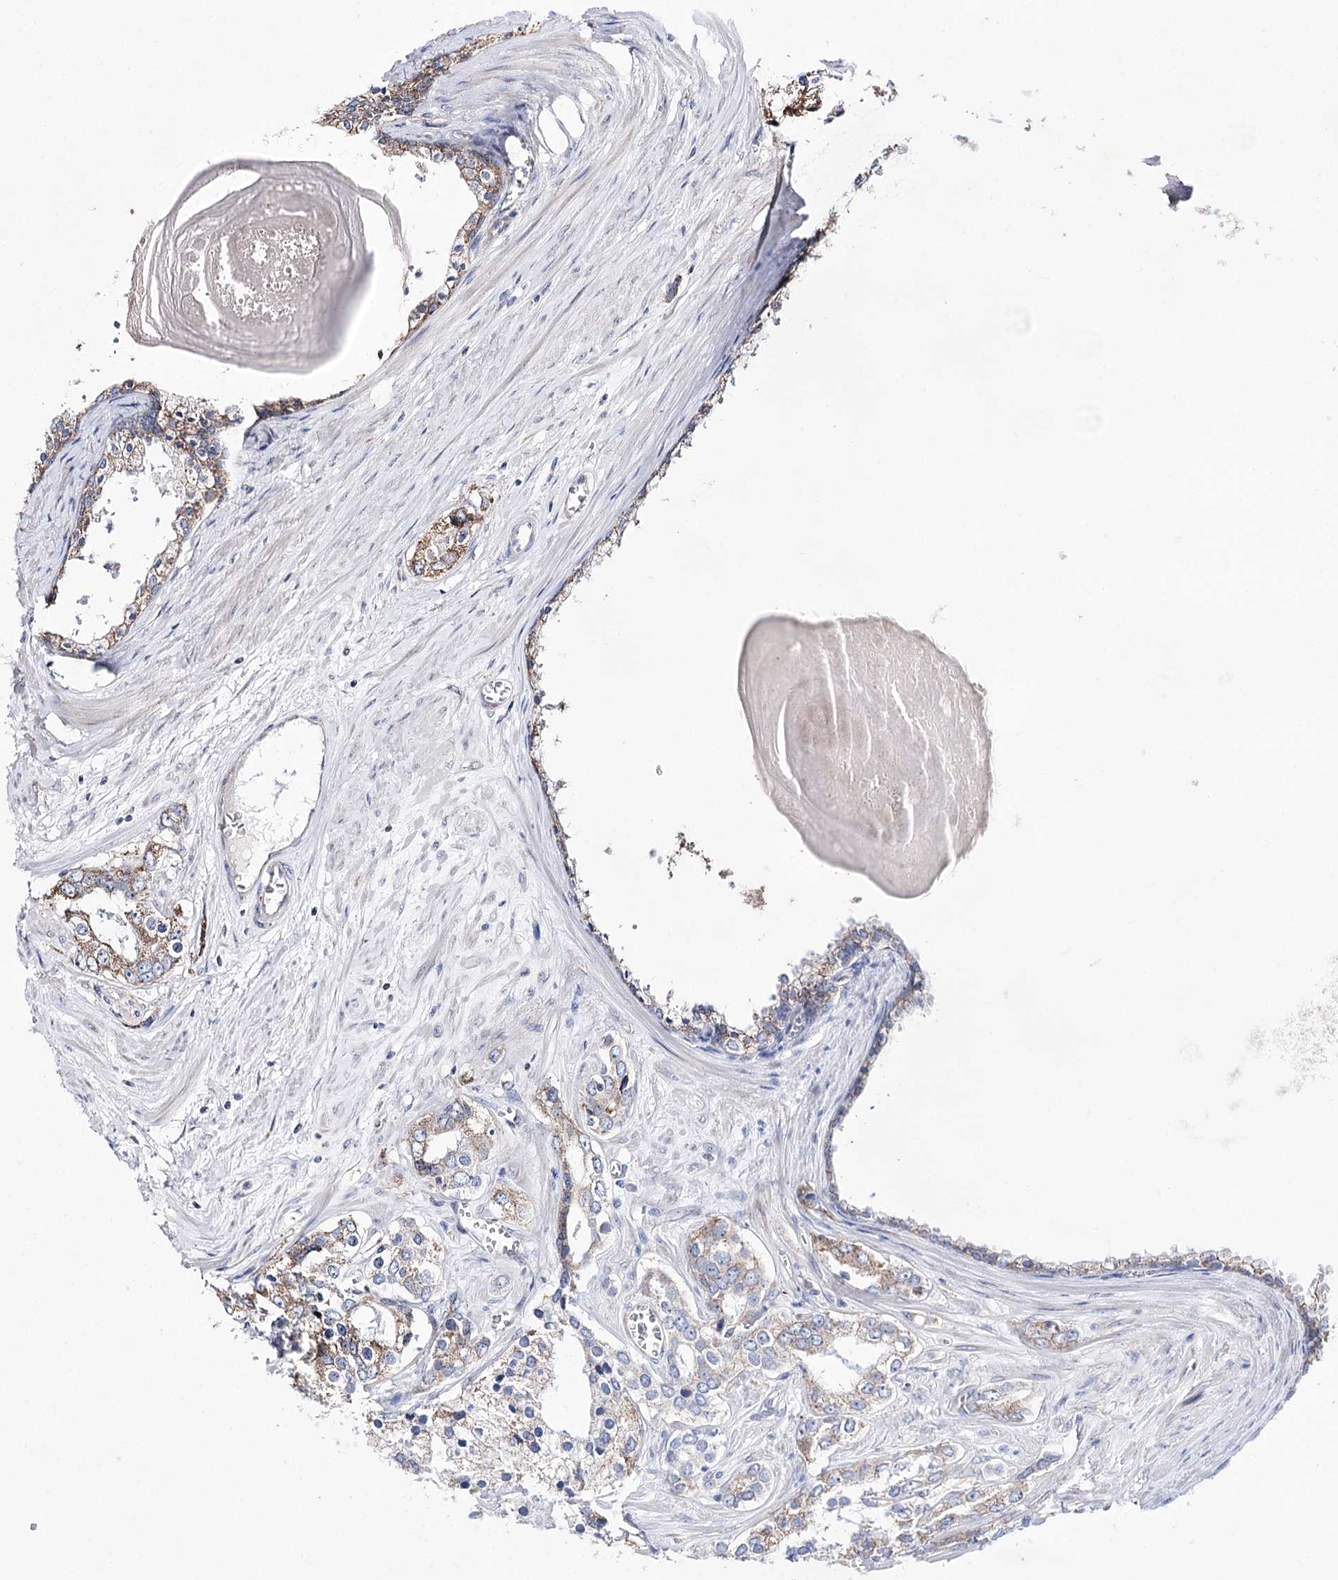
{"staining": {"intensity": "weak", "quantity": "<25%", "location": "cytoplasmic/membranous"}, "tissue": "prostate cancer", "cell_type": "Tumor cells", "image_type": "cancer", "snomed": [{"axis": "morphology", "description": "Adenocarcinoma, High grade"}, {"axis": "topography", "description": "Prostate"}], "caption": "This is an immunohistochemistry histopathology image of prostate cancer (adenocarcinoma (high-grade)). There is no expression in tumor cells.", "gene": "OSBPL5", "patient": {"sex": "male", "age": 66}}